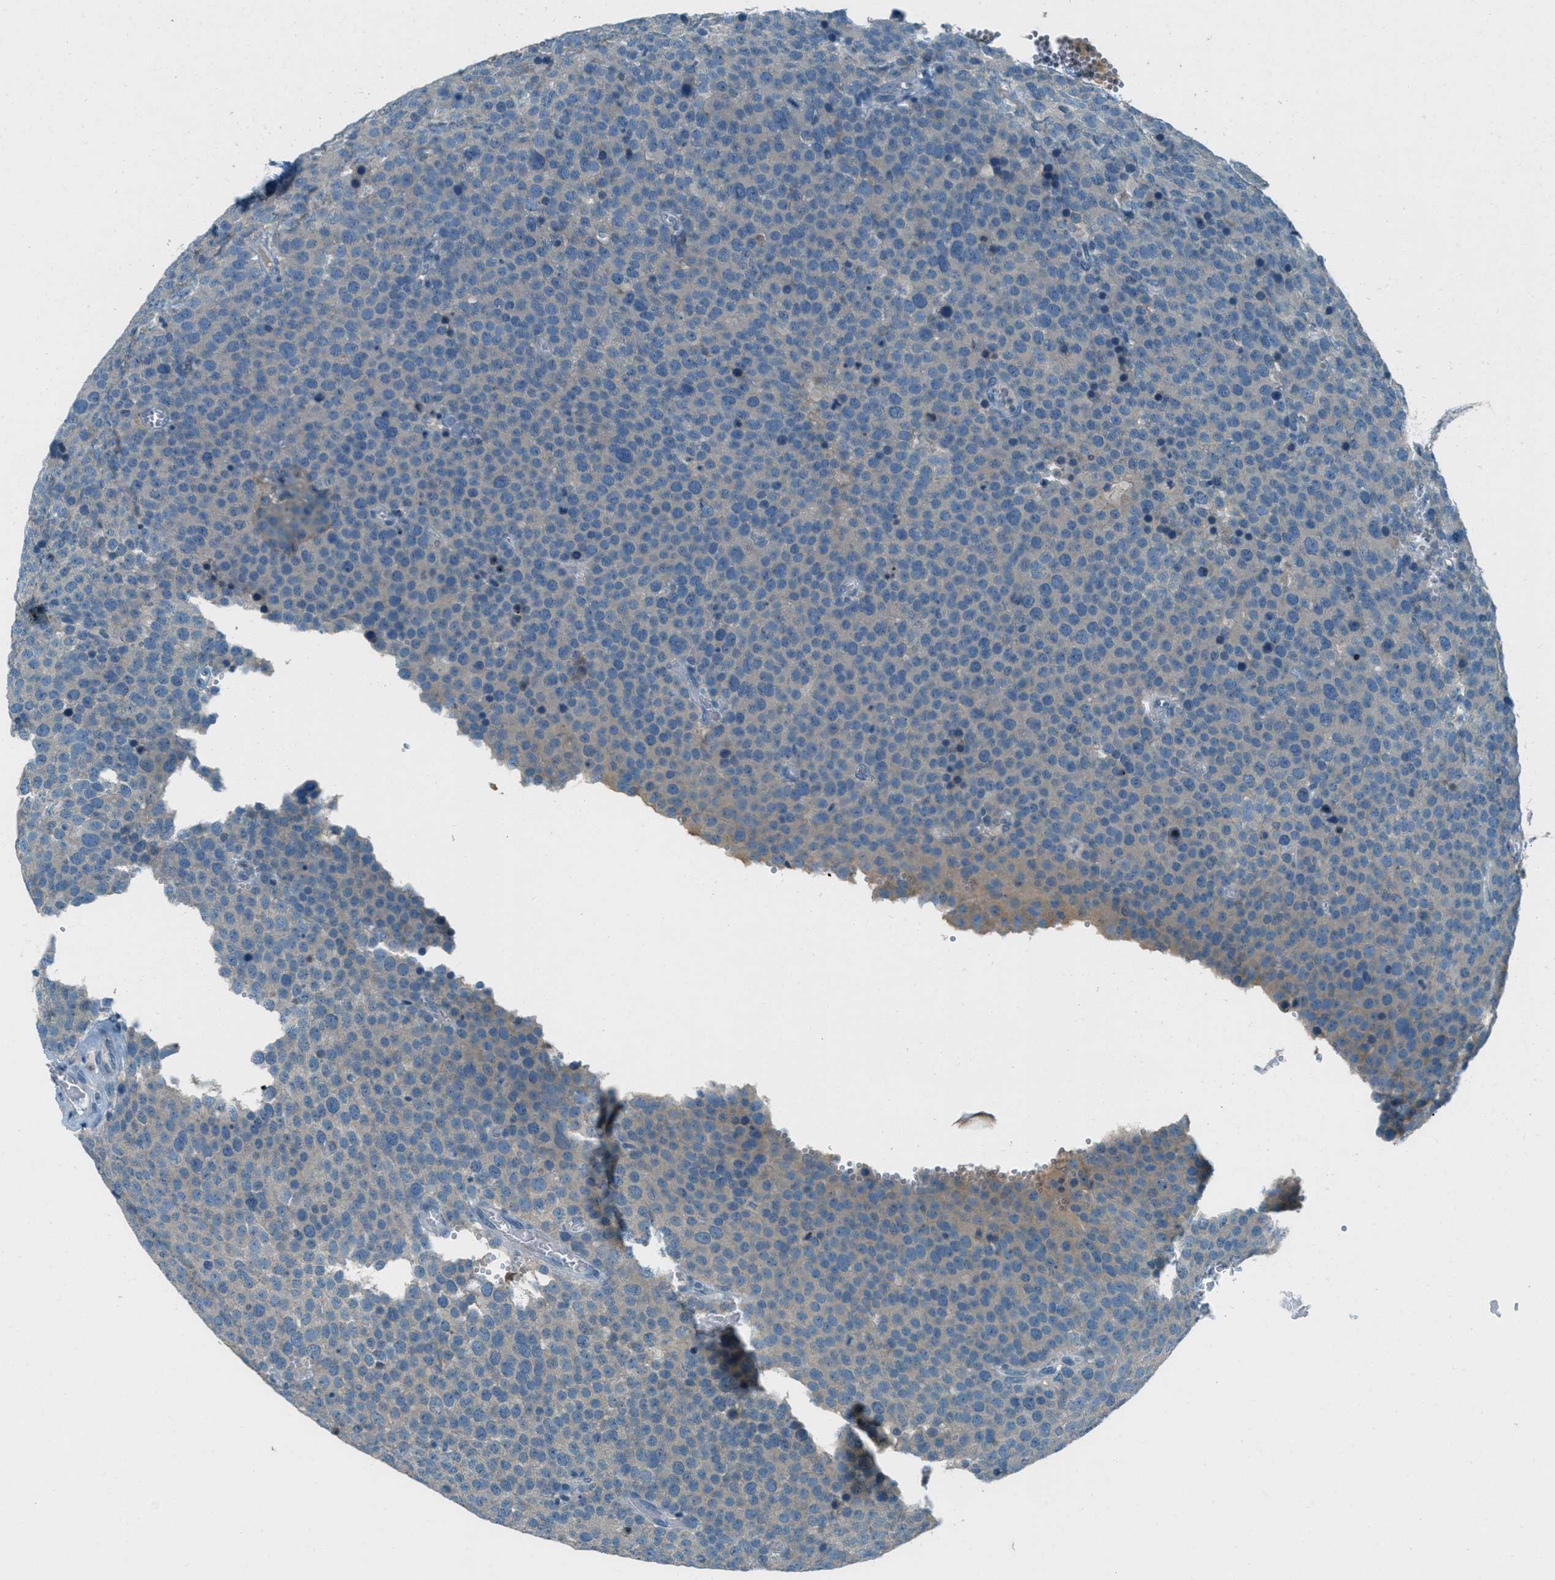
{"staining": {"intensity": "negative", "quantity": "none", "location": "none"}, "tissue": "testis cancer", "cell_type": "Tumor cells", "image_type": "cancer", "snomed": [{"axis": "morphology", "description": "Normal tissue, NOS"}, {"axis": "morphology", "description": "Seminoma, NOS"}, {"axis": "topography", "description": "Testis"}], "caption": "Immunohistochemical staining of testis cancer reveals no significant positivity in tumor cells. The staining is performed using DAB brown chromogen with nuclei counter-stained in using hematoxylin.", "gene": "MSLN", "patient": {"sex": "male", "age": 71}}